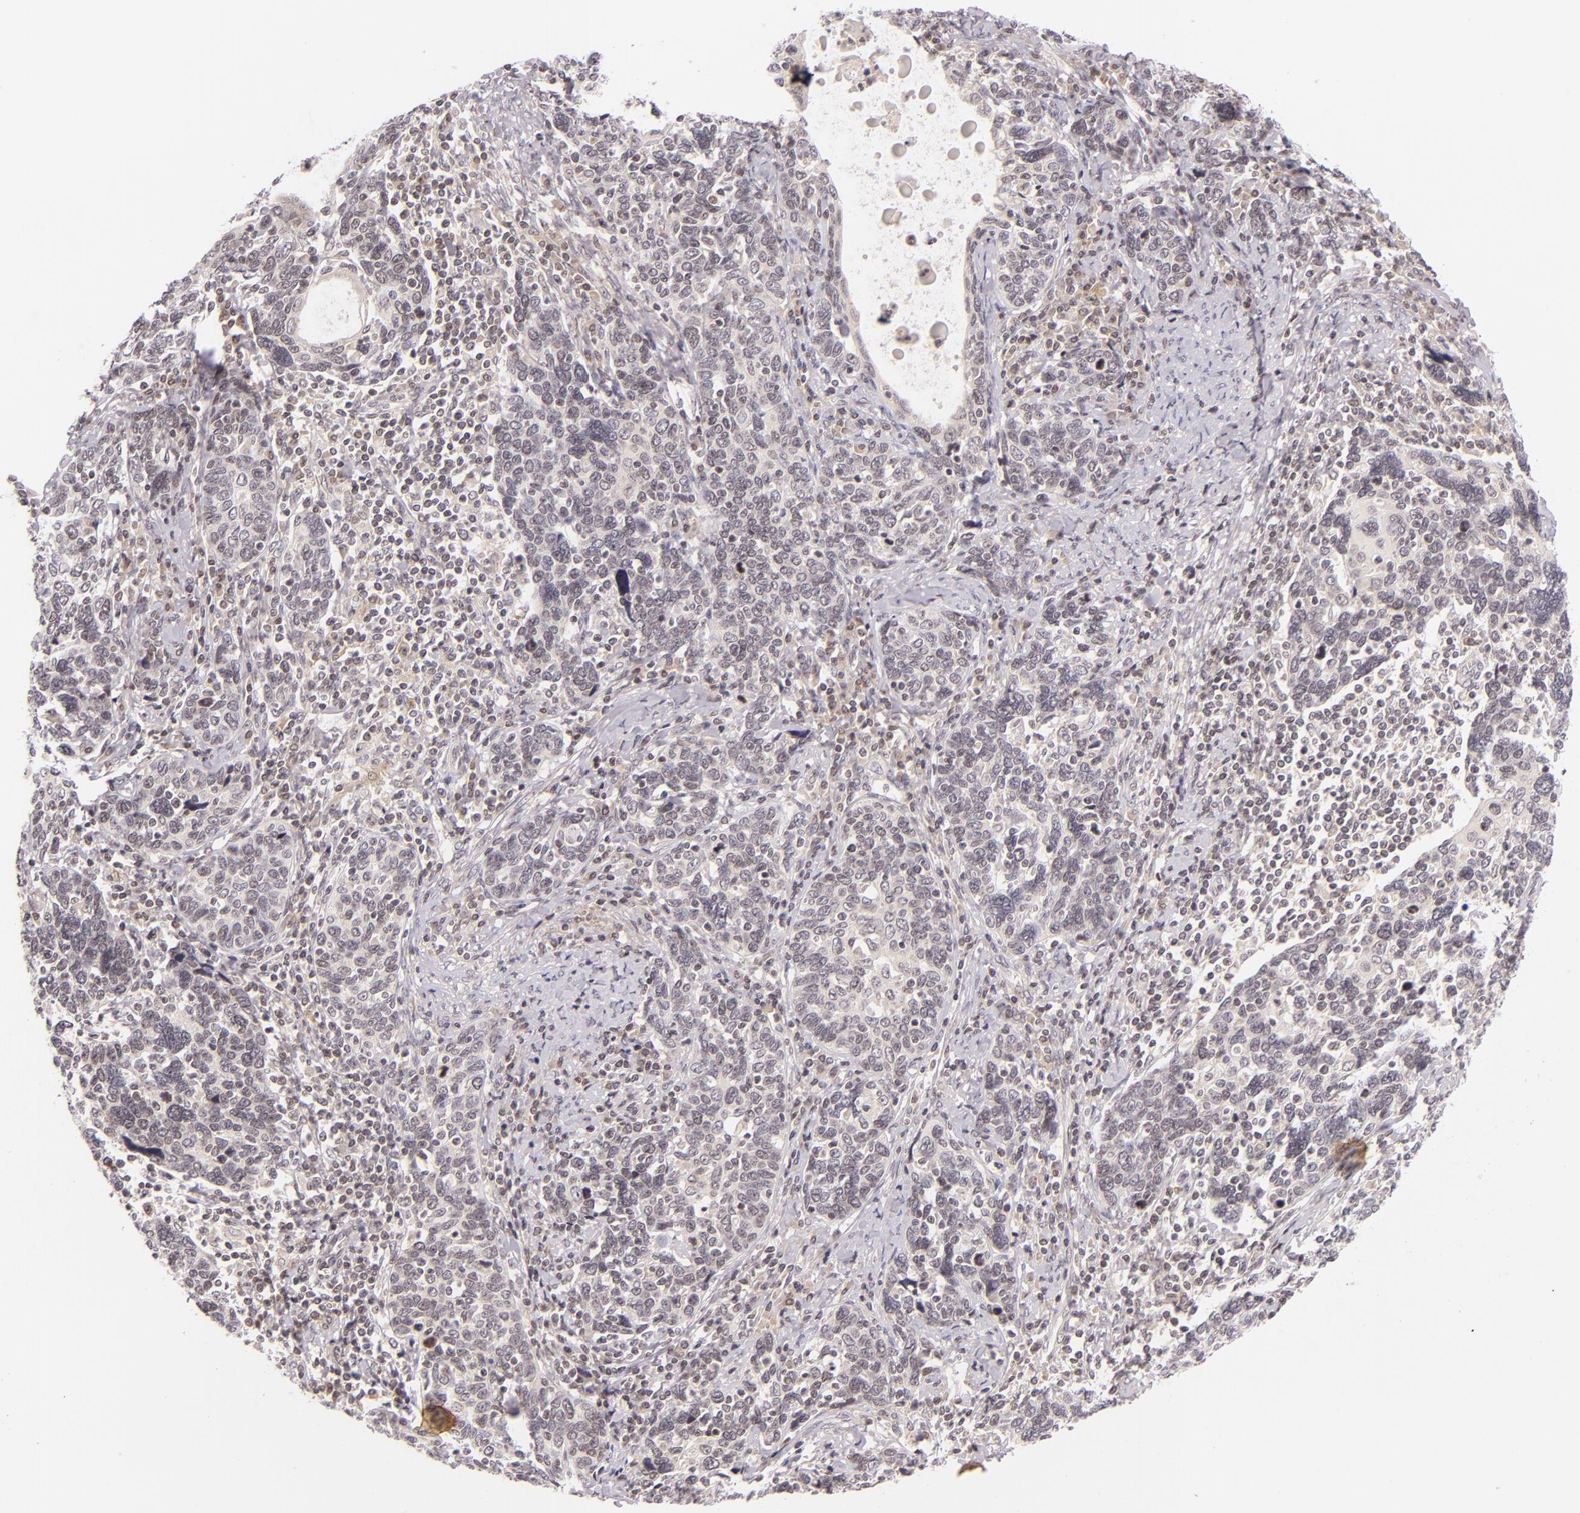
{"staining": {"intensity": "negative", "quantity": "none", "location": "none"}, "tissue": "cervical cancer", "cell_type": "Tumor cells", "image_type": "cancer", "snomed": [{"axis": "morphology", "description": "Squamous cell carcinoma, NOS"}, {"axis": "topography", "description": "Cervix"}], "caption": "An immunohistochemistry photomicrograph of squamous cell carcinoma (cervical) is shown. There is no staining in tumor cells of squamous cell carcinoma (cervical).", "gene": "CASP8", "patient": {"sex": "female", "age": 41}}